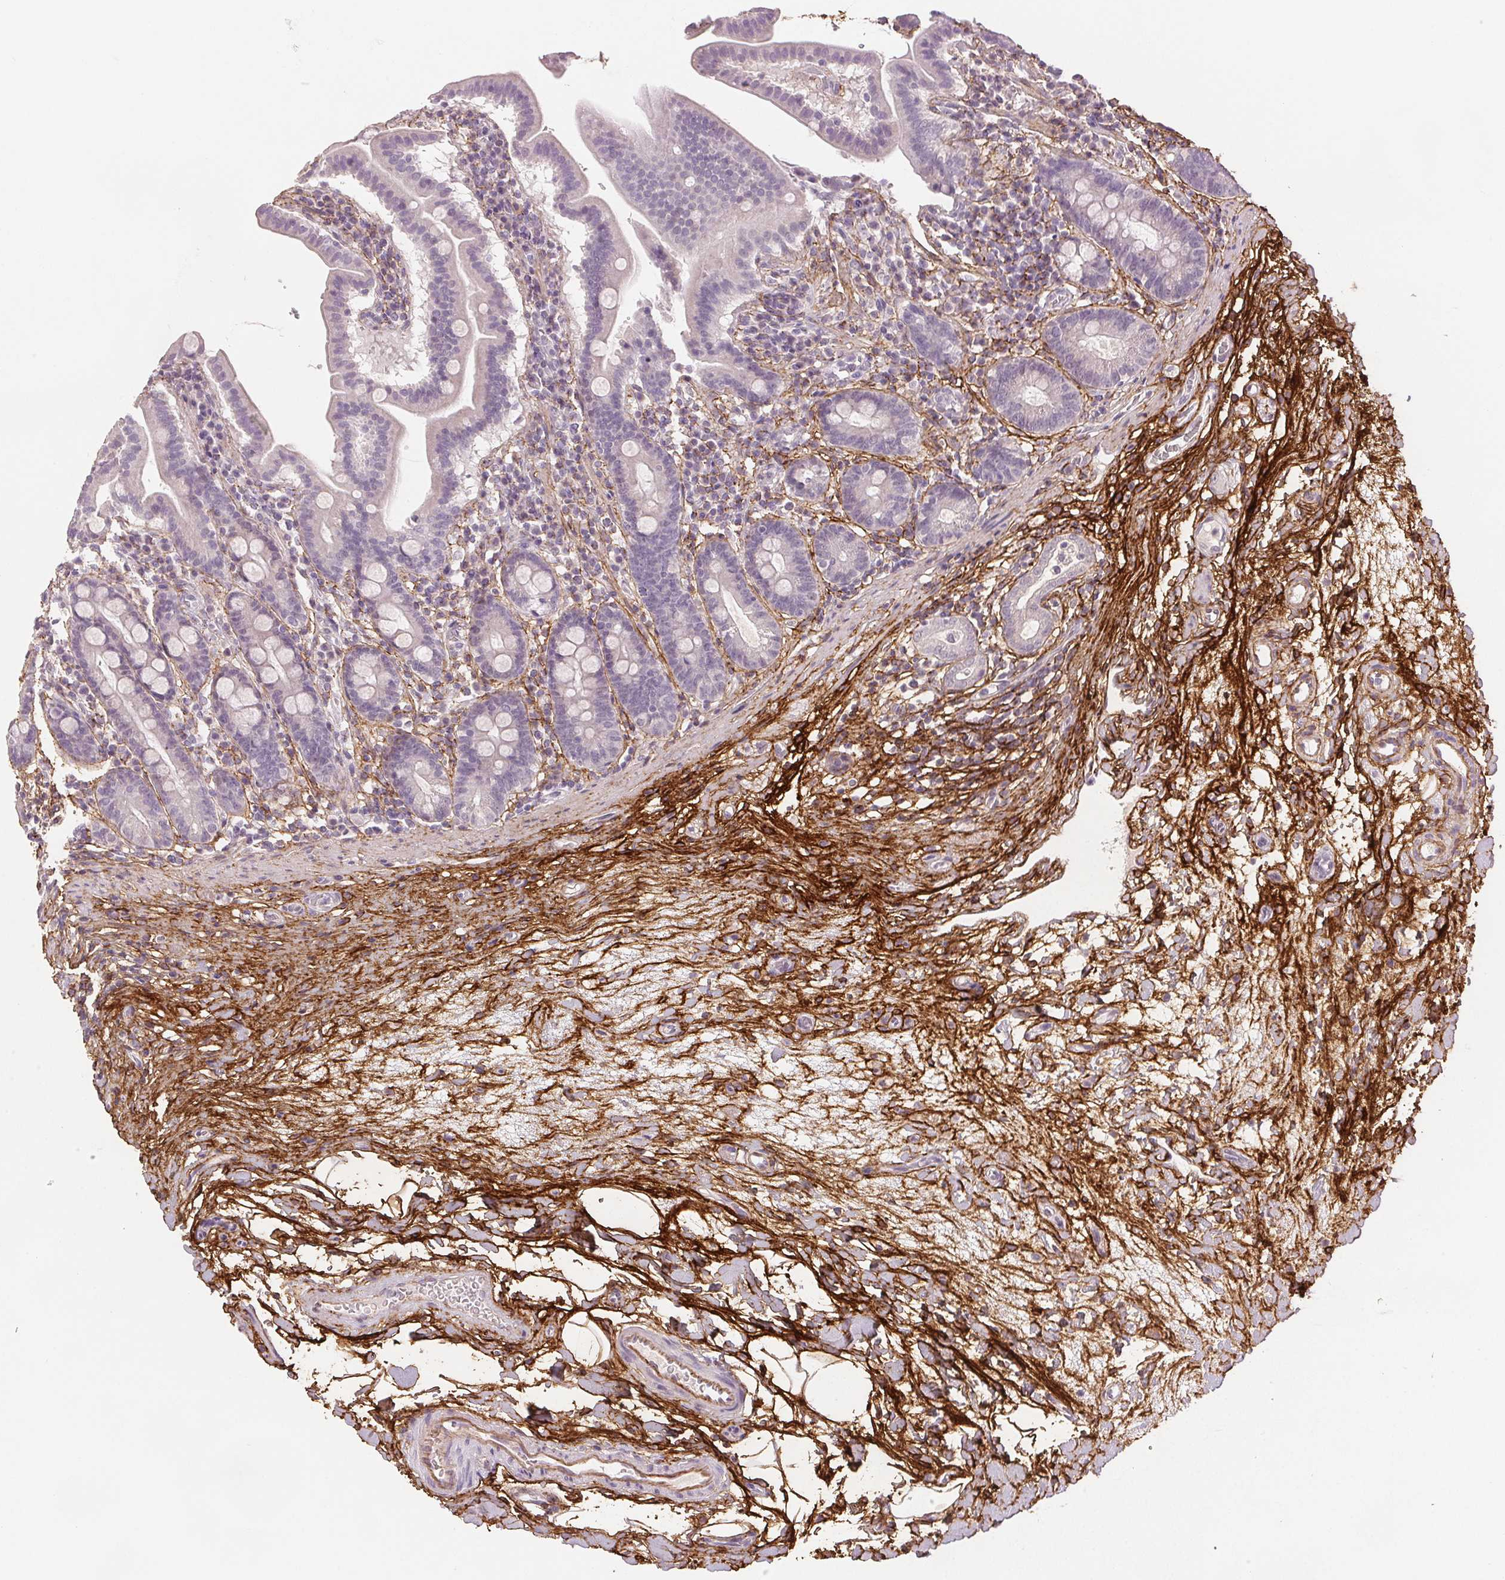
{"staining": {"intensity": "negative", "quantity": "none", "location": "none"}, "tissue": "small intestine", "cell_type": "Glandular cells", "image_type": "normal", "snomed": [{"axis": "morphology", "description": "Normal tissue, NOS"}, {"axis": "topography", "description": "Small intestine"}], "caption": "Small intestine stained for a protein using immunohistochemistry (IHC) reveals no staining glandular cells.", "gene": "FBN1", "patient": {"sex": "male", "age": 26}}